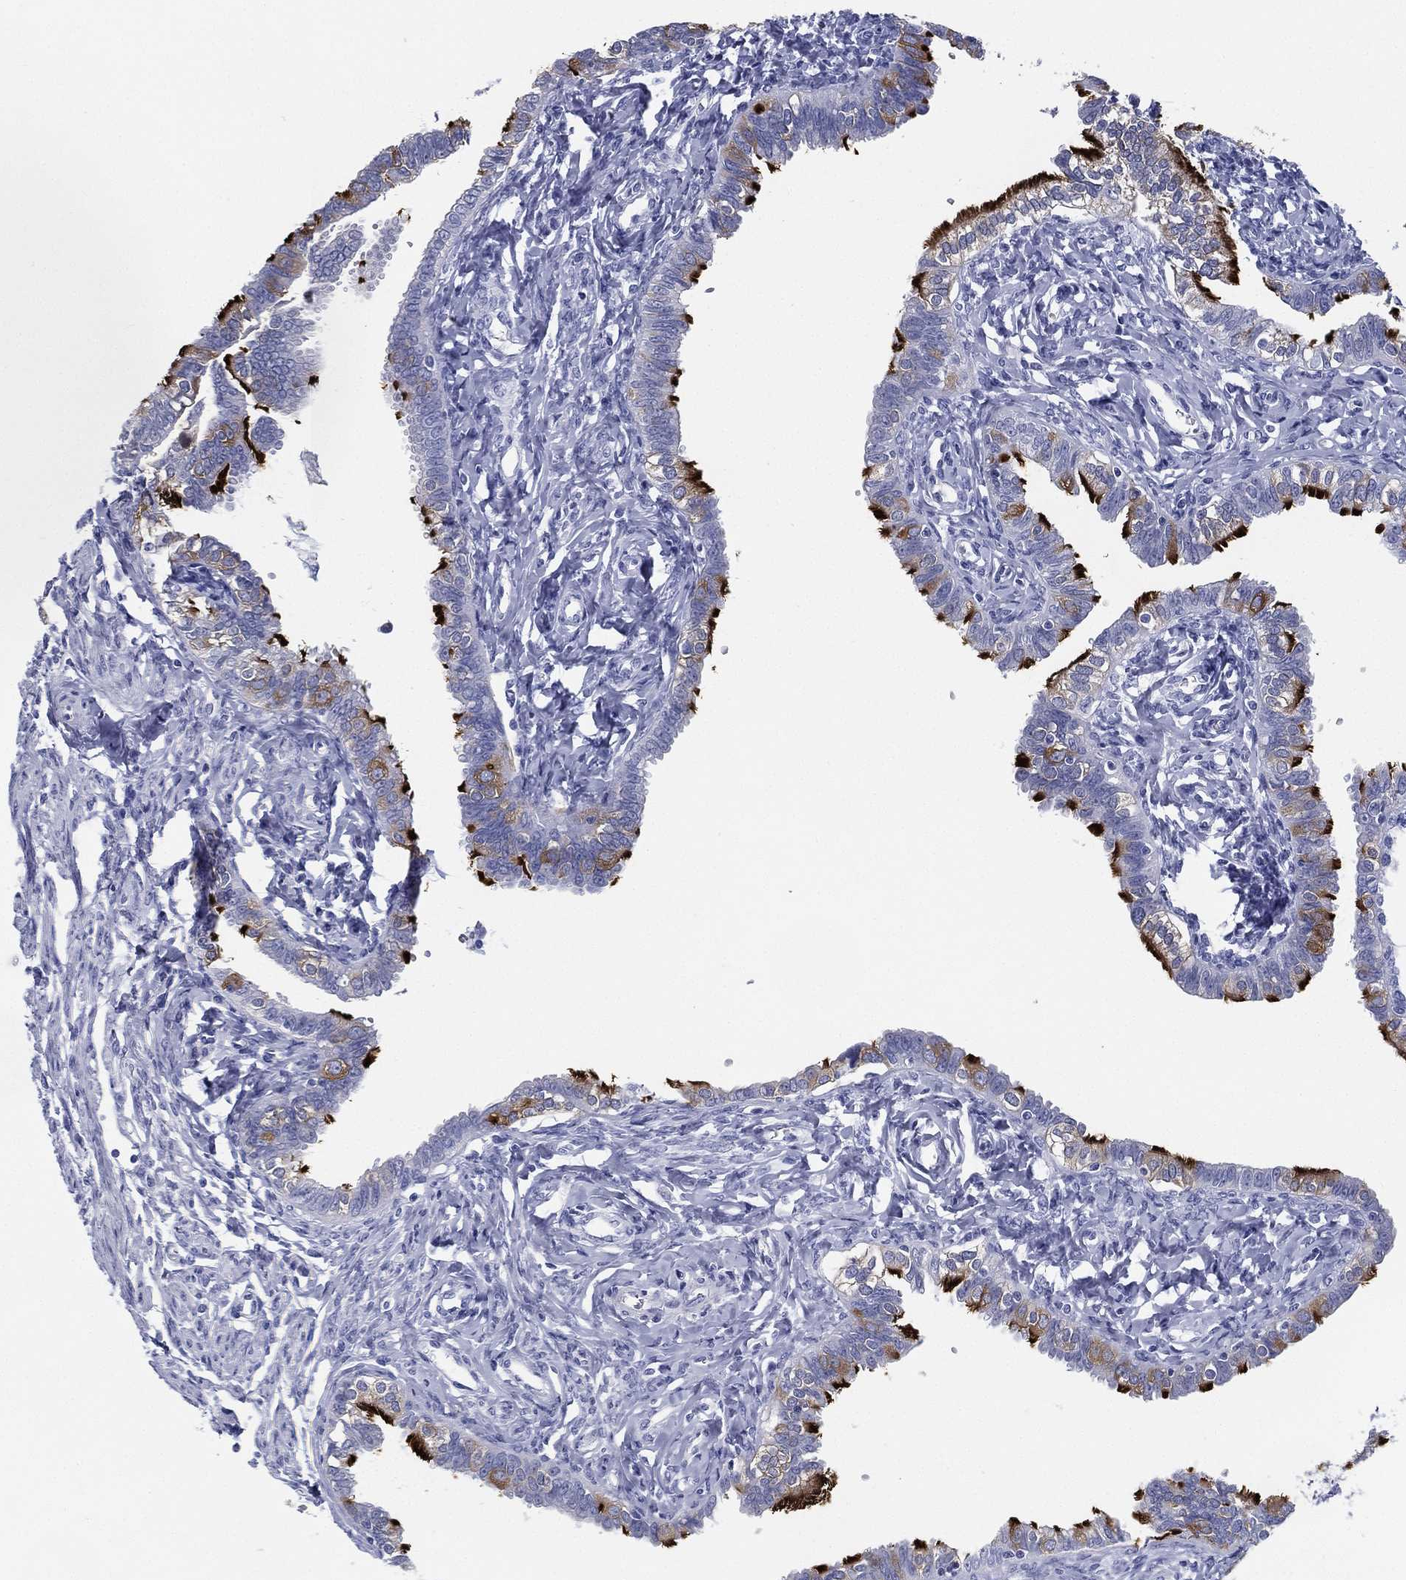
{"staining": {"intensity": "strong", "quantity": "25%-75%", "location": "cytoplasmic/membranous"}, "tissue": "fallopian tube", "cell_type": "Glandular cells", "image_type": "normal", "snomed": [{"axis": "morphology", "description": "Normal tissue, NOS"}, {"axis": "topography", "description": "Fallopian tube"}], "caption": "A brown stain shows strong cytoplasmic/membranous expression of a protein in glandular cells of unremarkable human fallopian tube.", "gene": "RSPH4A", "patient": {"sex": "female", "age": 54}}